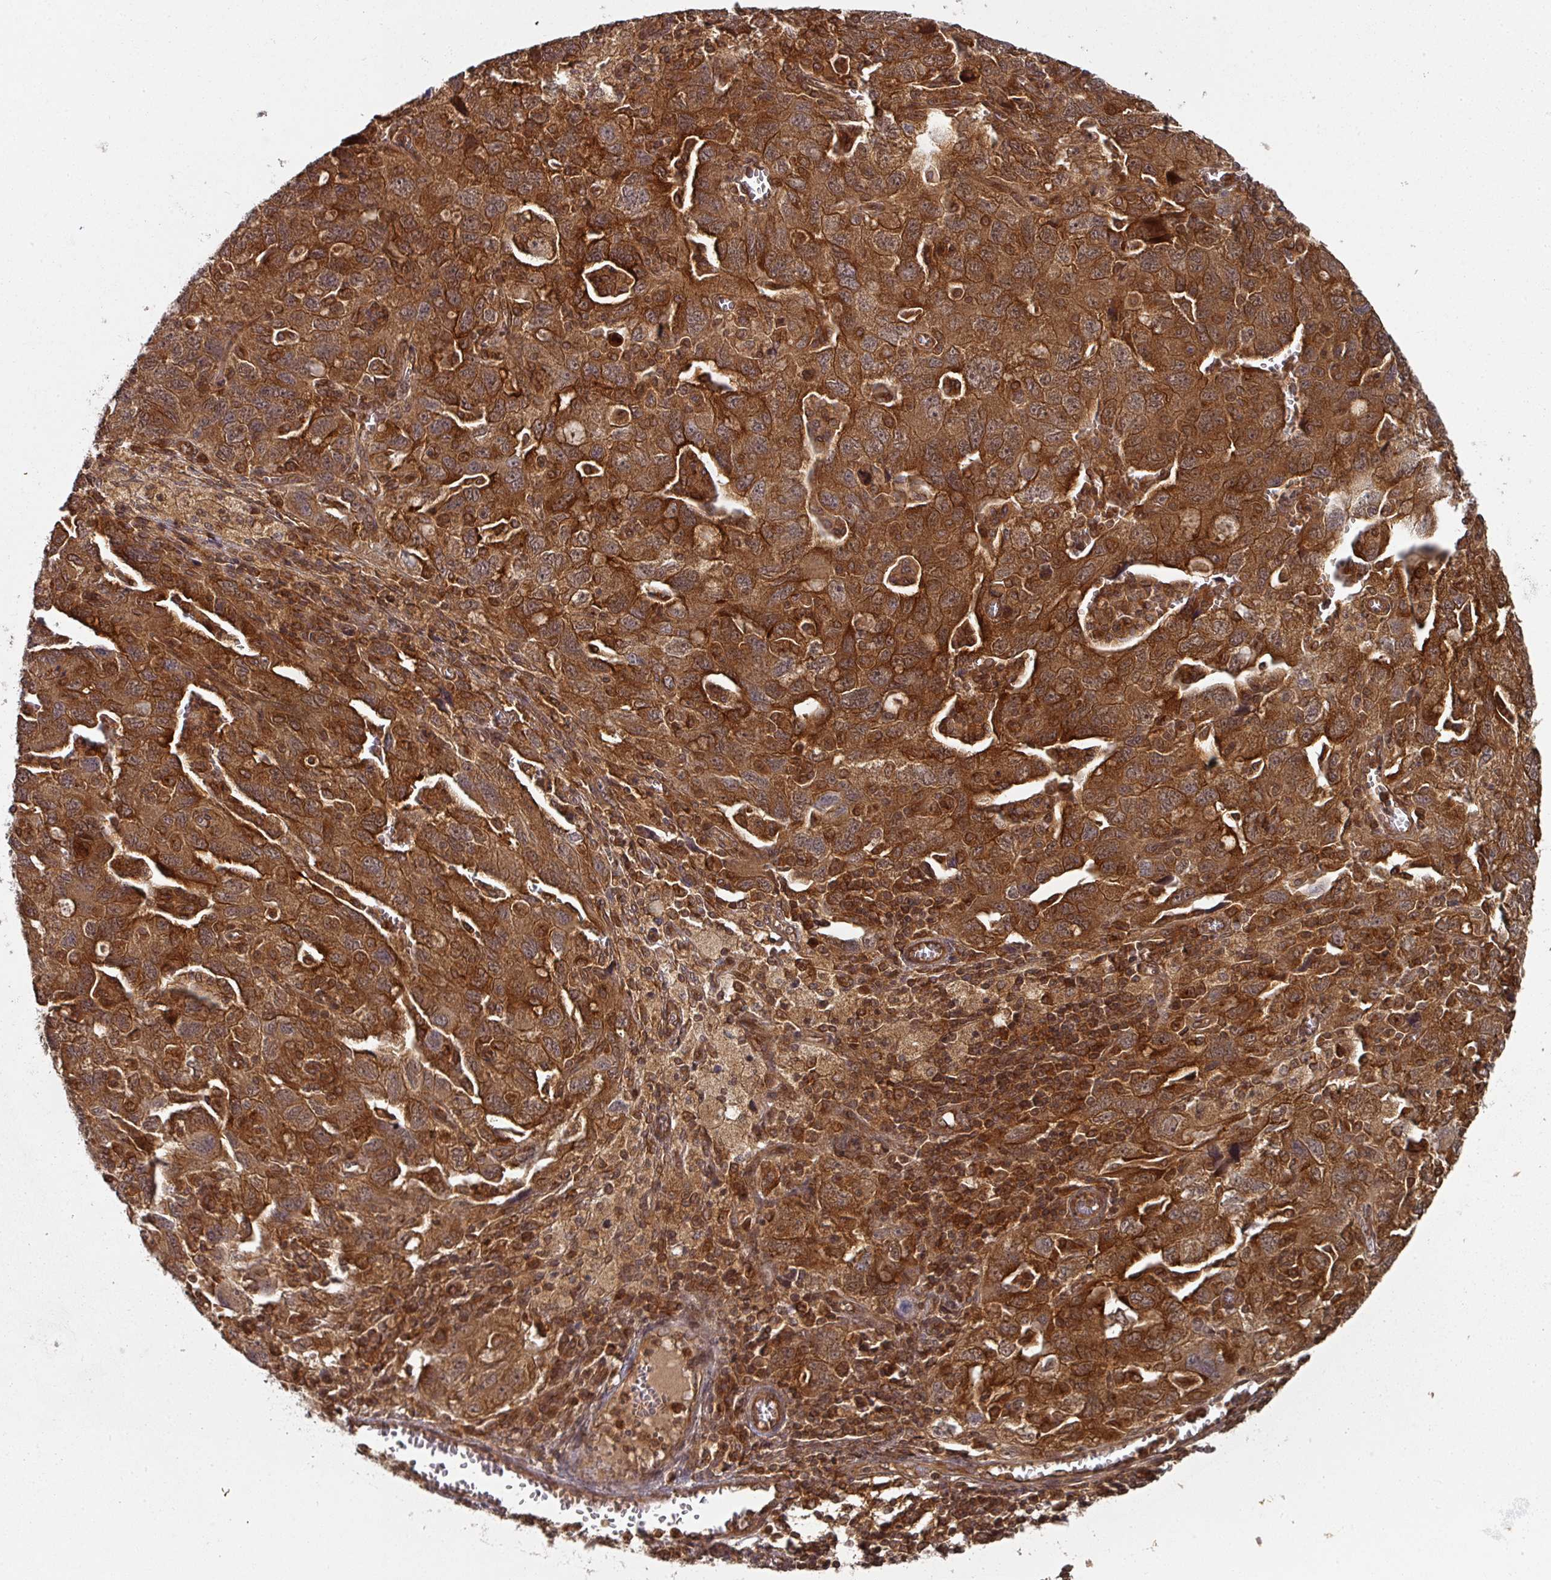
{"staining": {"intensity": "strong", "quantity": ">75%", "location": "cytoplasmic/membranous"}, "tissue": "ovarian cancer", "cell_type": "Tumor cells", "image_type": "cancer", "snomed": [{"axis": "morphology", "description": "Carcinoma, NOS"}, {"axis": "morphology", "description": "Cystadenocarcinoma, serous, NOS"}, {"axis": "topography", "description": "Ovary"}], "caption": "Immunohistochemistry of ovarian carcinoma demonstrates high levels of strong cytoplasmic/membranous positivity in about >75% of tumor cells.", "gene": "EIF4EBP2", "patient": {"sex": "female", "age": 69}}